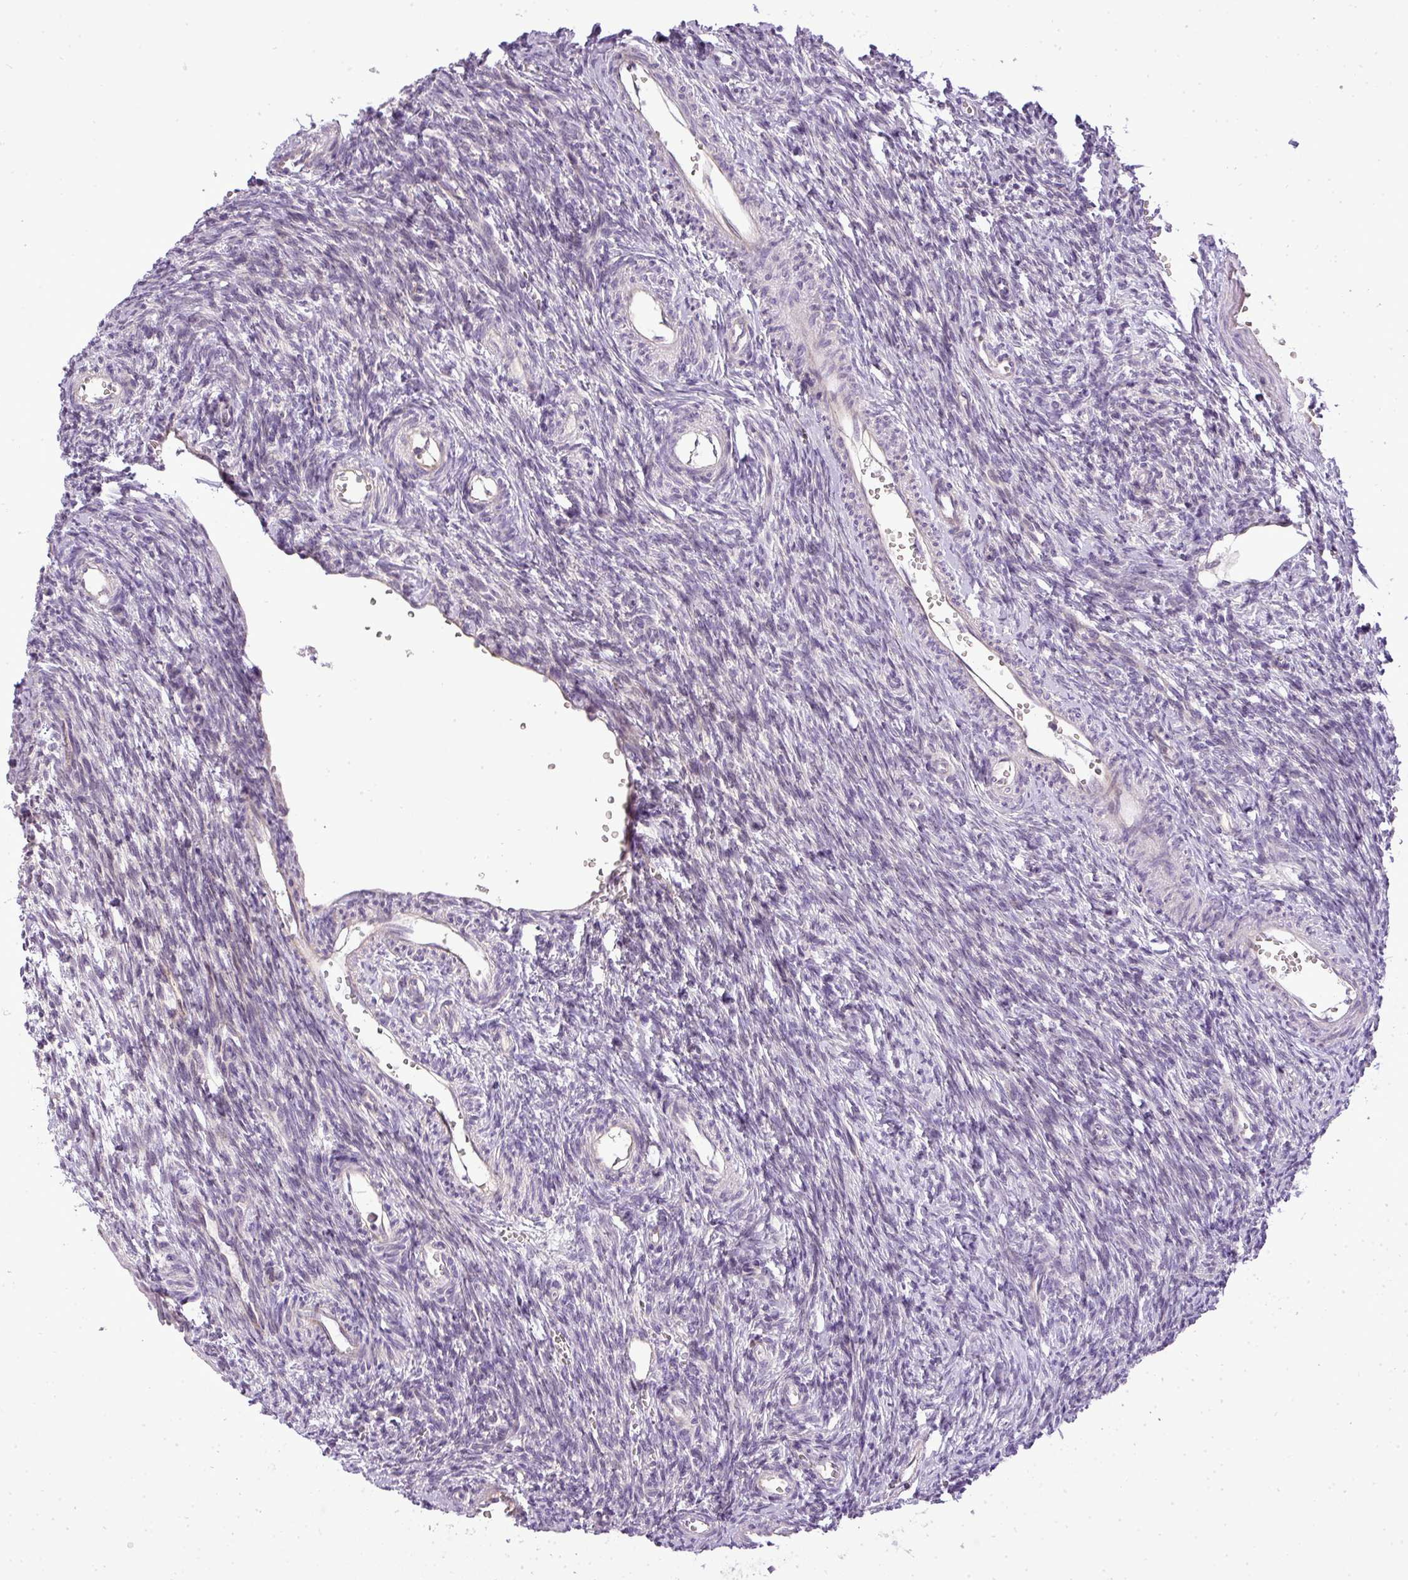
{"staining": {"intensity": "weak", "quantity": ">75%", "location": "cytoplasmic/membranous"}, "tissue": "ovary", "cell_type": "Follicle cells", "image_type": "normal", "snomed": [{"axis": "morphology", "description": "Normal tissue, NOS"}, {"axis": "topography", "description": "Ovary"}], "caption": "Immunohistochemical staining of unremarkable ovary shows >75% levels of weak cytoplasmic/membranous protein positivity in approximately >75% of follicle cells.", "gene": "ZDHHC1", "patient": {"sex": "female", "age": 39}}